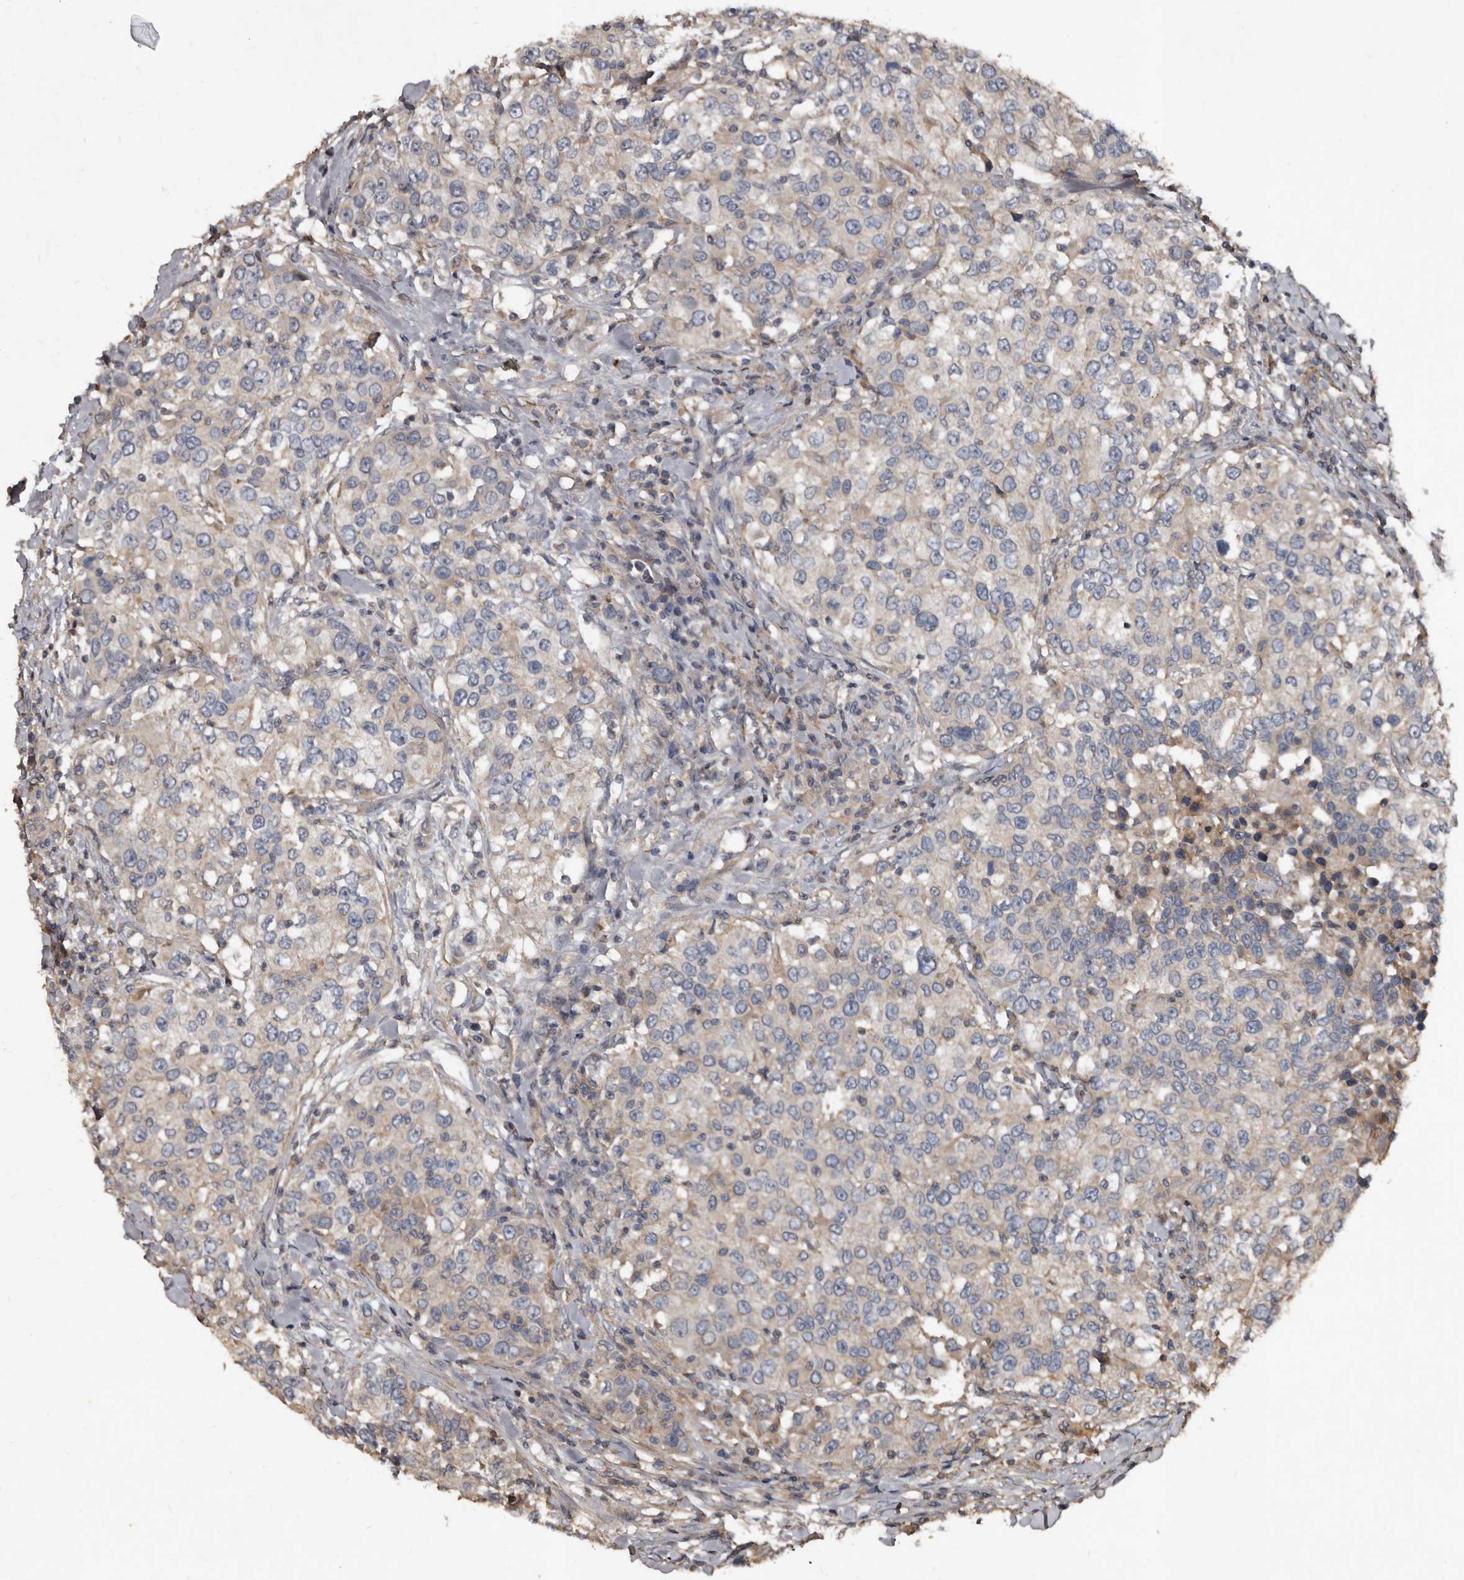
{"staining": {"intensity": "weak", "quantity": "<25%", "location": "cytoplasmic/membranous"}, "tissue": "urothelial cancer", "cell_type": "Tumor cells", "image_type": "cancer", "snomed": [{"axis": "morphology", "description": "Urothelial carcinoma, High grade"}, {"axis": "topography", "description": "Urinary bladder"}], "caption": "High magnification brightfield microscopy of high-grade urothelial carcinoma stained with DAB (3,3'-diaminobenzidine) (brown) and counterstained with hematoxylin (blue): tumor cells show no significant positivity.", "gene": "GREB1", "patient": {"sex": "female", "age": 80}}